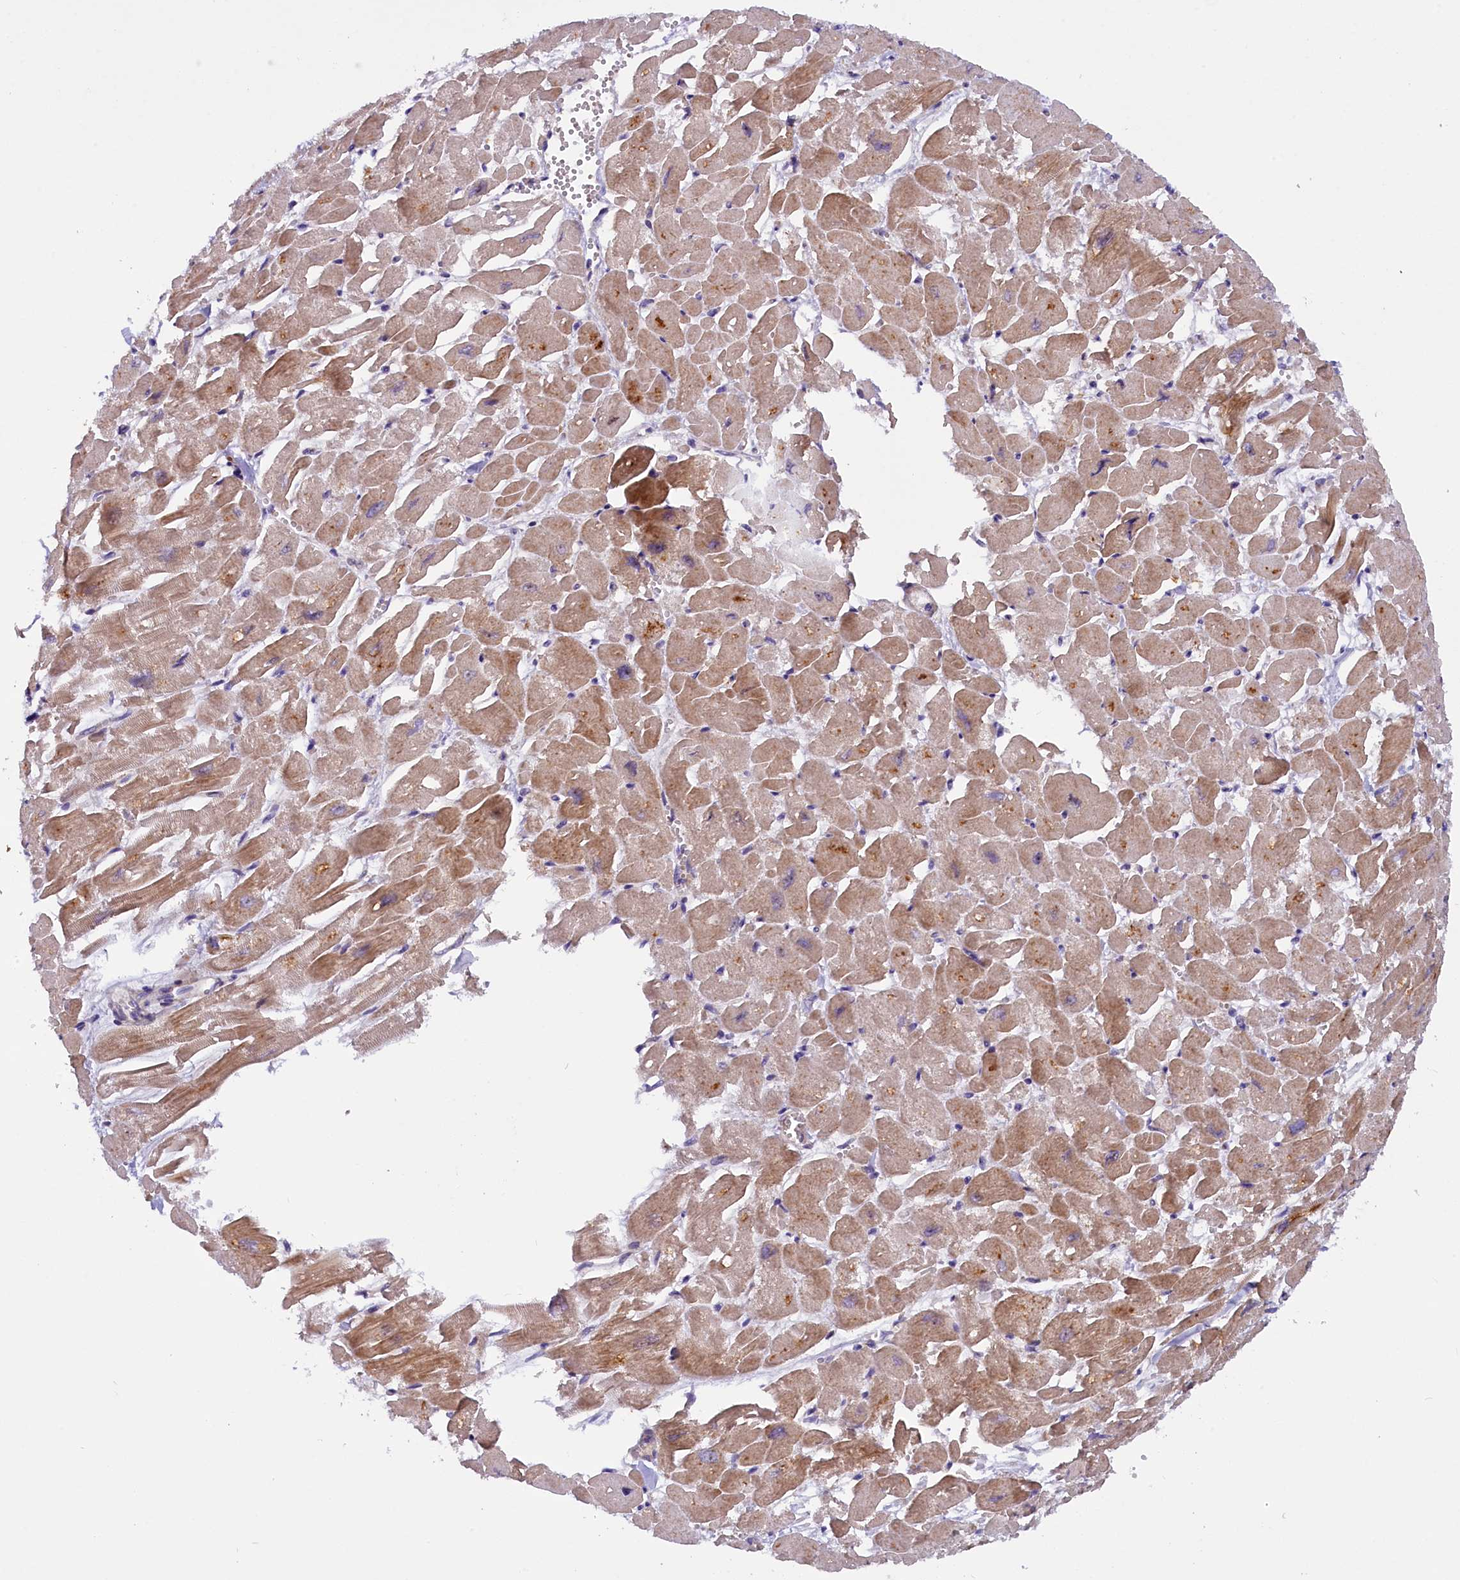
{"staining": {"intensity": "moderate", "quantity": ">75%", "location": "cytoplasmic/membranous"}, "tissue": "heart muscle", "cell_type": "Cardiomyocytes", "image_type": "normal", "snomed": [{"axis": "morphology", "description": "Normal tissue, NOS"}, {"axis": "topography", "description": "Heart"}], "caption": "IHC (DAB) staining of normal human heart muscle exhibits moderate cytoplasmic/membranous protein expression in approximately >75% of cardiomyocytes.", "gene": "FRY", "patient": {"sex": "male", "age": 54}}